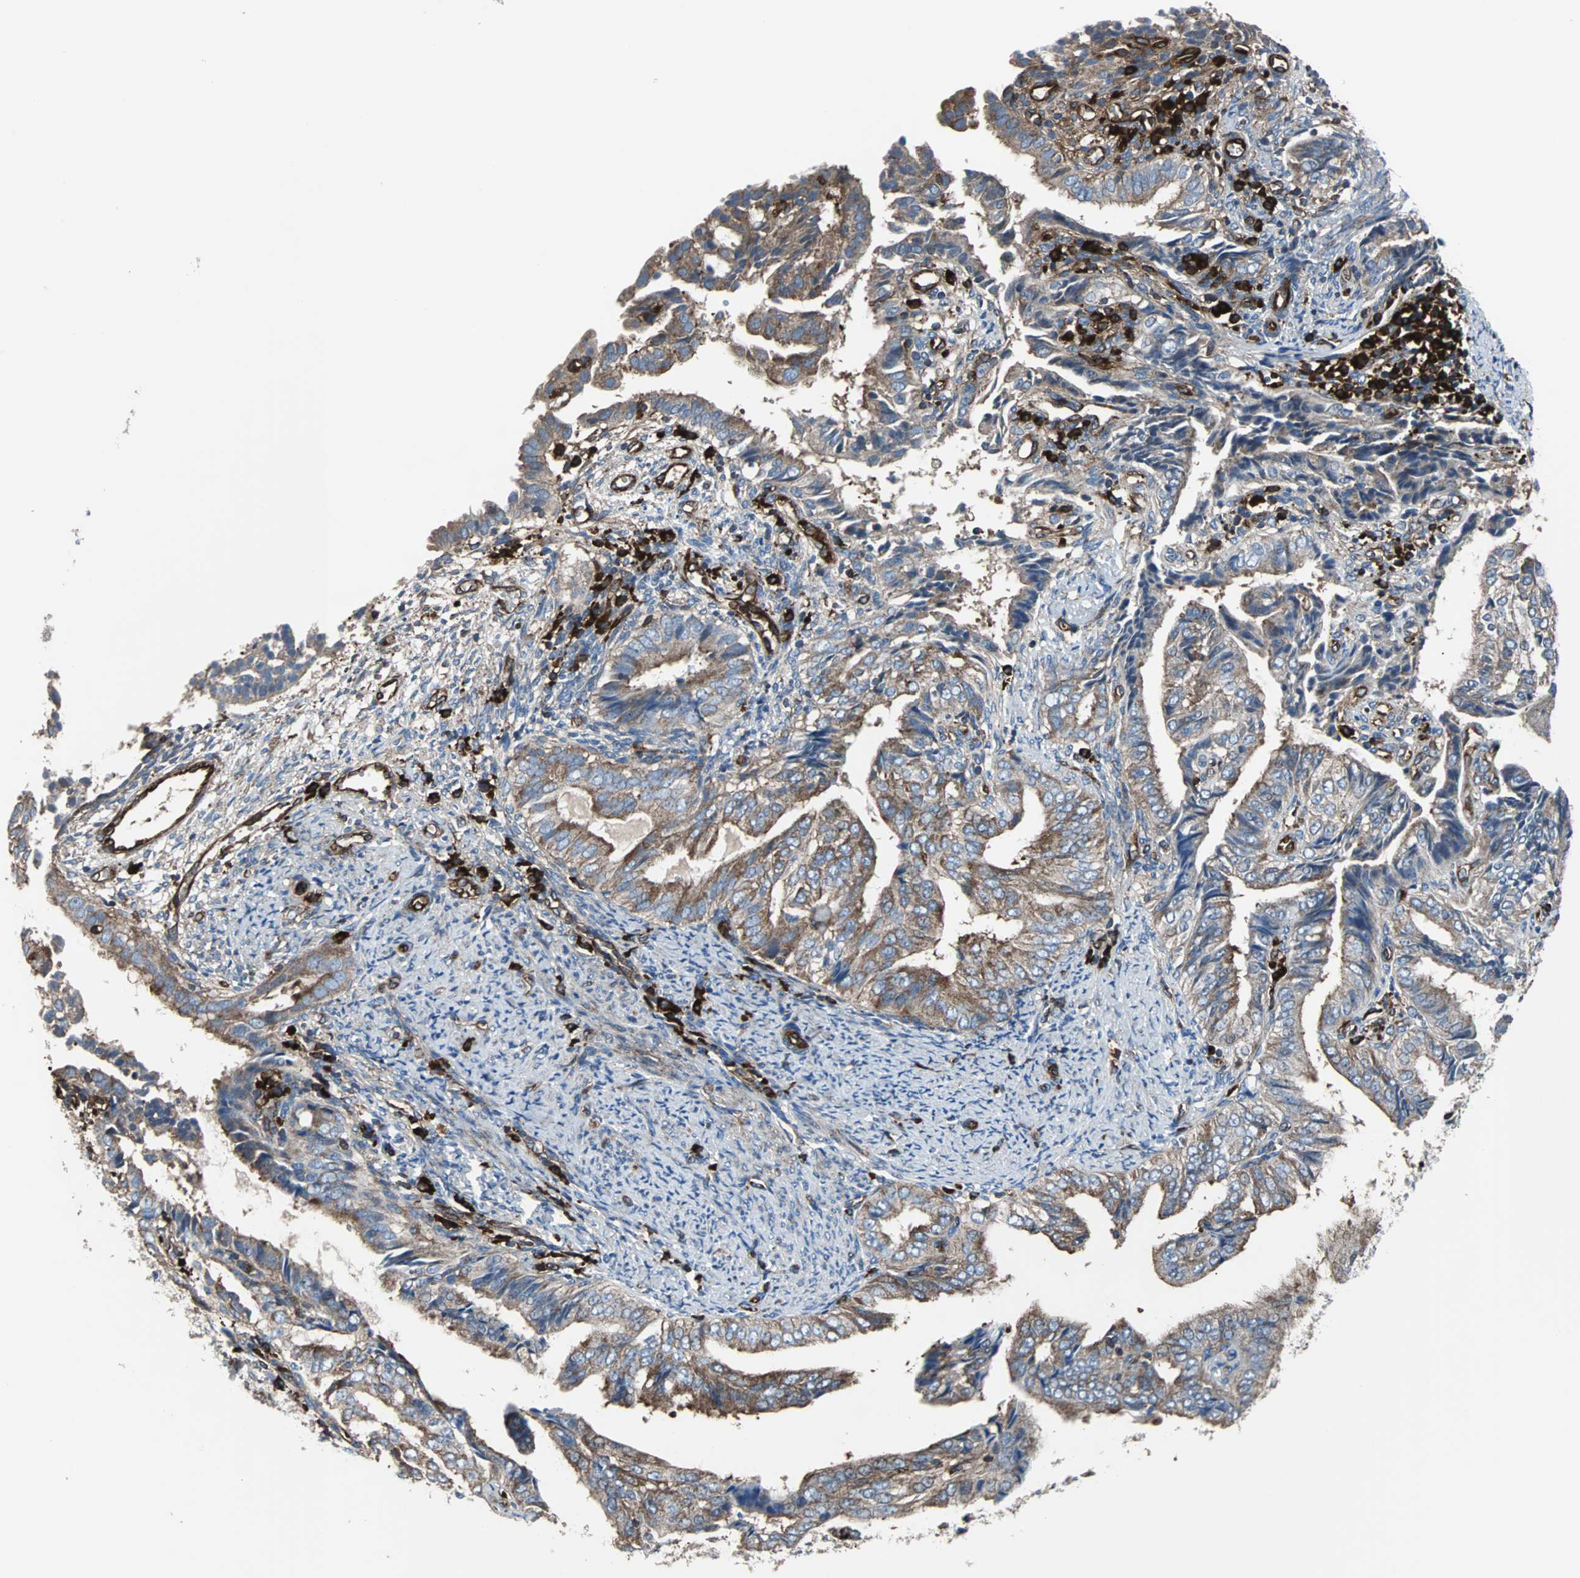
{"staining": {"intensity": "weak", "quantity": ">75%", "location": "cytoplasmic/membranous"}, "tissue": "endometrial cancer", "cell_type": "Tumor cells", "image_type": "cancer", "snomed": [{"axis": "morphology", "description": "Adenocarcinoma, NOS"}, {"axis": "topography", "description": "Endometrium"}], "caption": "Adenocarcinoma (endometrial) stained with immunohistochemistry exhibits weak cytoplasmic/membranous expression in approximately >75% of tumor cells. The protein of interest is stained brown, and the nuclei are stained in blue (DAB (3,3'-diaminobenzidine) IHC with brightfield microscopy, high magnification).", "gene": "PLCG2", "patient": {"sex": "female", "age": 58}}